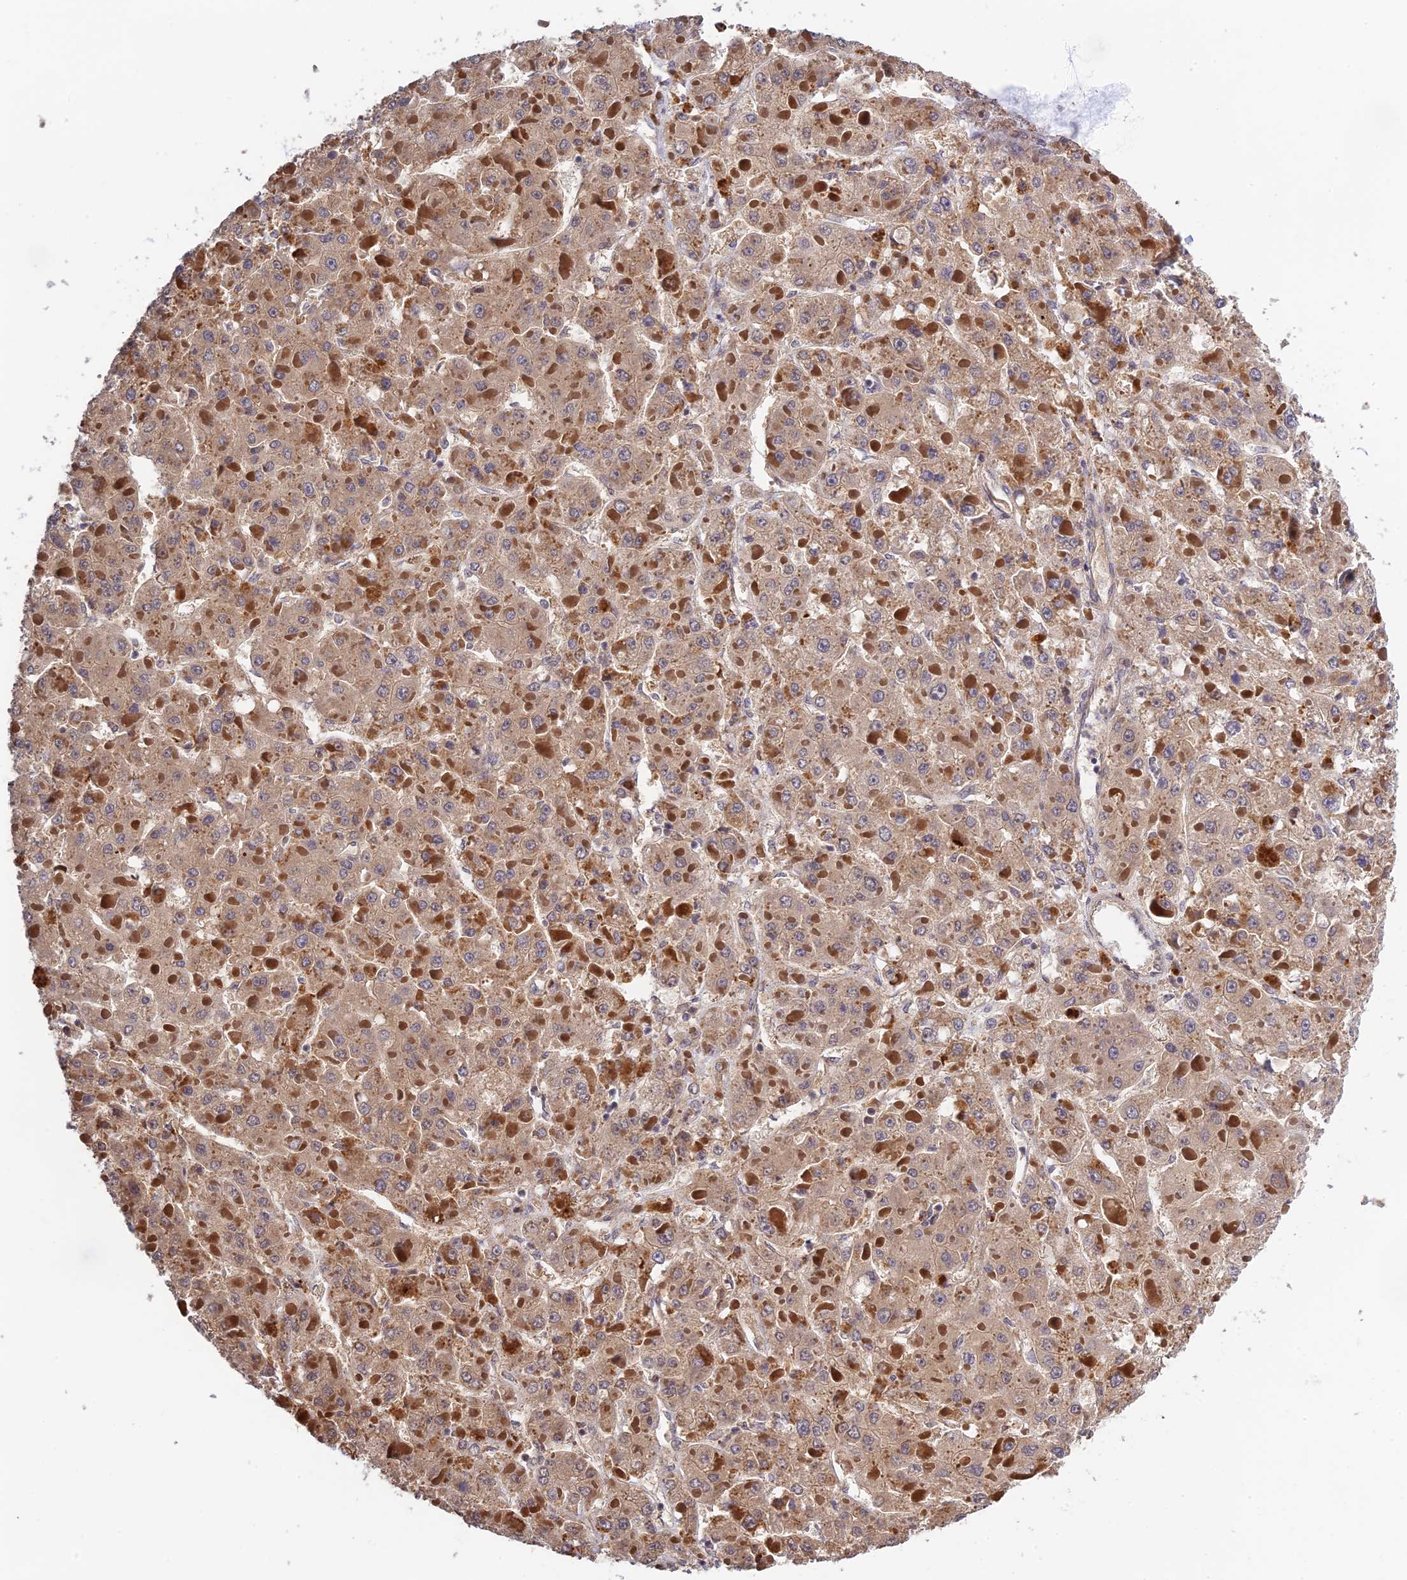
{"staining": {"intensity": "weak", "quantity": ">75%", "location": "cytoplasmic/membranous"}, "tissue": "liver cancer", "cell_type": "Tumor cells", "image_type": "cancer", "snomed": [{"axis": "morphology", "description": "Carcinoma, Hepatocellular, NOS"}, {"axis": "topography", "description": "Liver"}], "caption": "Immunohistochemical staining of human liver cancer (hepatocellular carcinoma) exhibits low levels of weak cytoplasmic/membranous expression in approximately >75% of tumor cells.", "gene": "CWH43", "patient": {"sex": "female", "age": 73}}